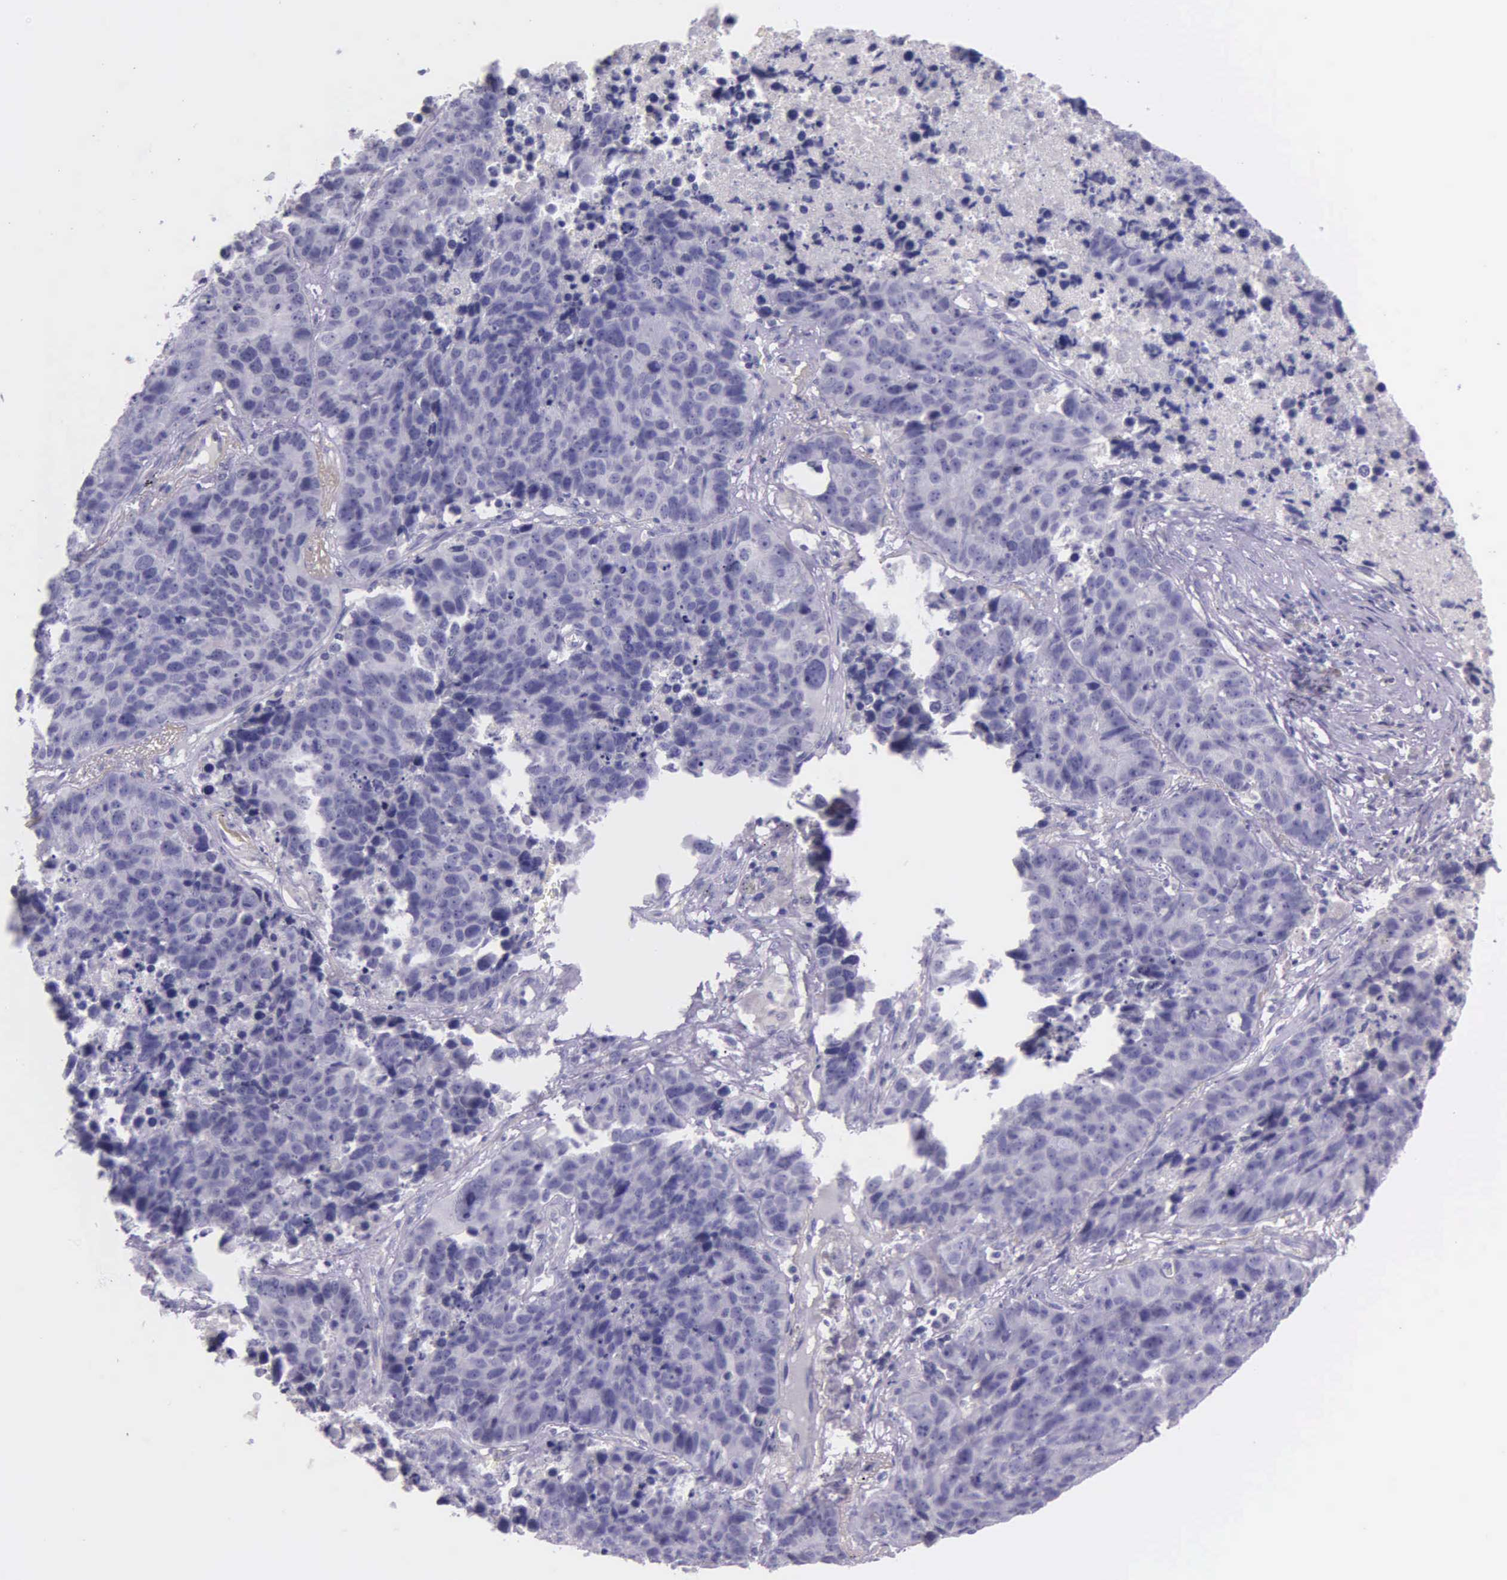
{"staining": {"intensity": "negative", "quantity": "none", "location": "none"}, "tissue": "lung cancer", "cell_type": "Tumor cells", "image_type": "cancer", "snomed": [{"axis": "morphology", "description": "Carcinoid, malignant, NOS"}, {"axis": "topography", "description": "Lung"}], "caption": "This is an immunohistochemistry (IHC) image of lung cancer. There is no staining in tumor cells.", "gene": "THSD7A", "patient": {"sex": "male", "age": 60}}